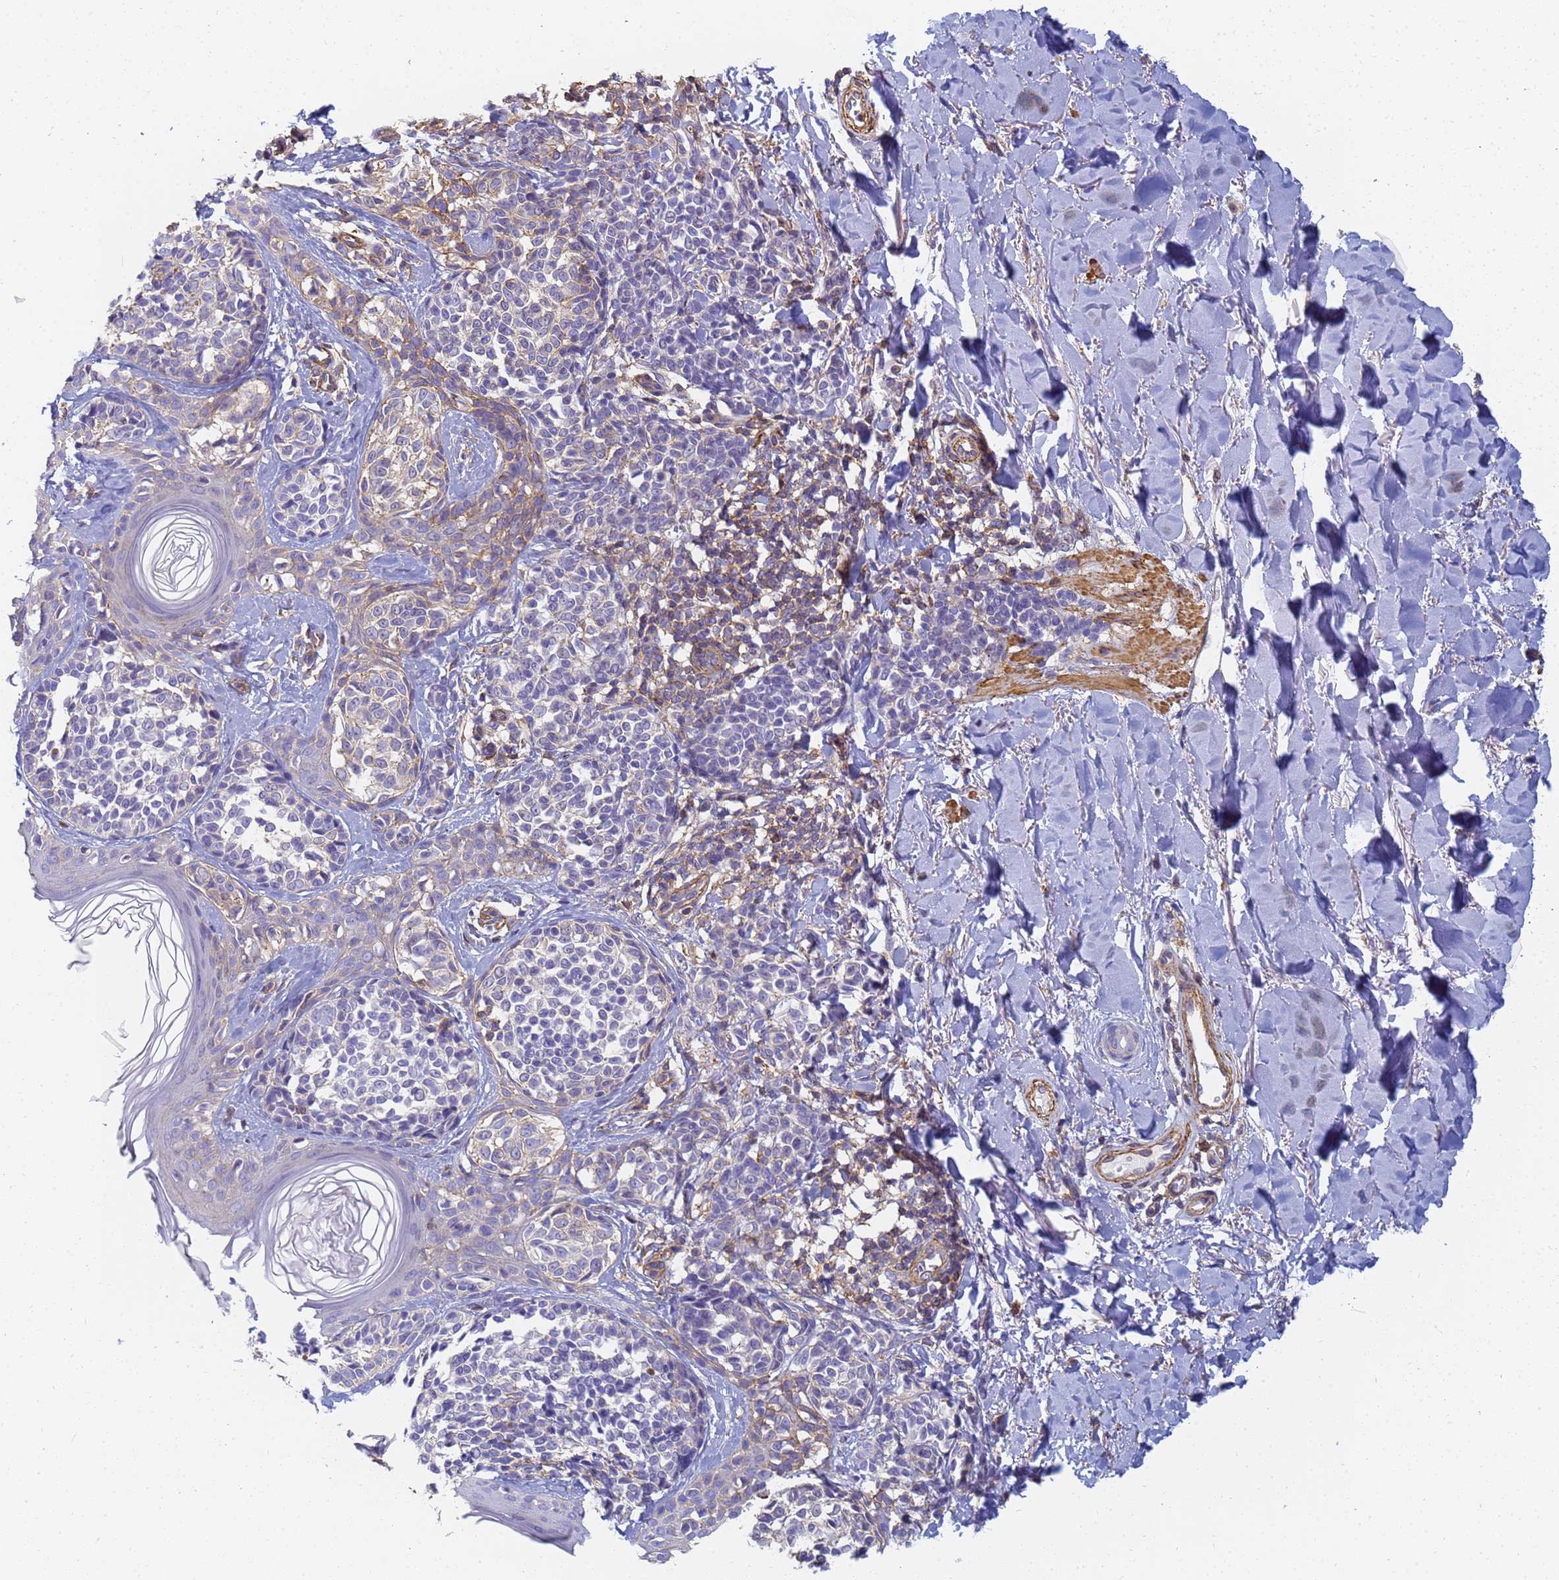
{"staining": {"intensity": "negative", "quantity": "none", "location": "none"}, "tissue": "melanoma", "cell_type": "Tumor cells", "image_type": "cancer", "snomed": [{"axis": "morphology", "description": "Malignant melanoma, NOS"}, {"axis": "topography", "description": "Skin of upper extremity"}], "caption": "Protein analysis of melanoma exhibits no significant expression in tumor cells.", "gene": "TPM1", "patient": {"sex": "male", "age": 40}}